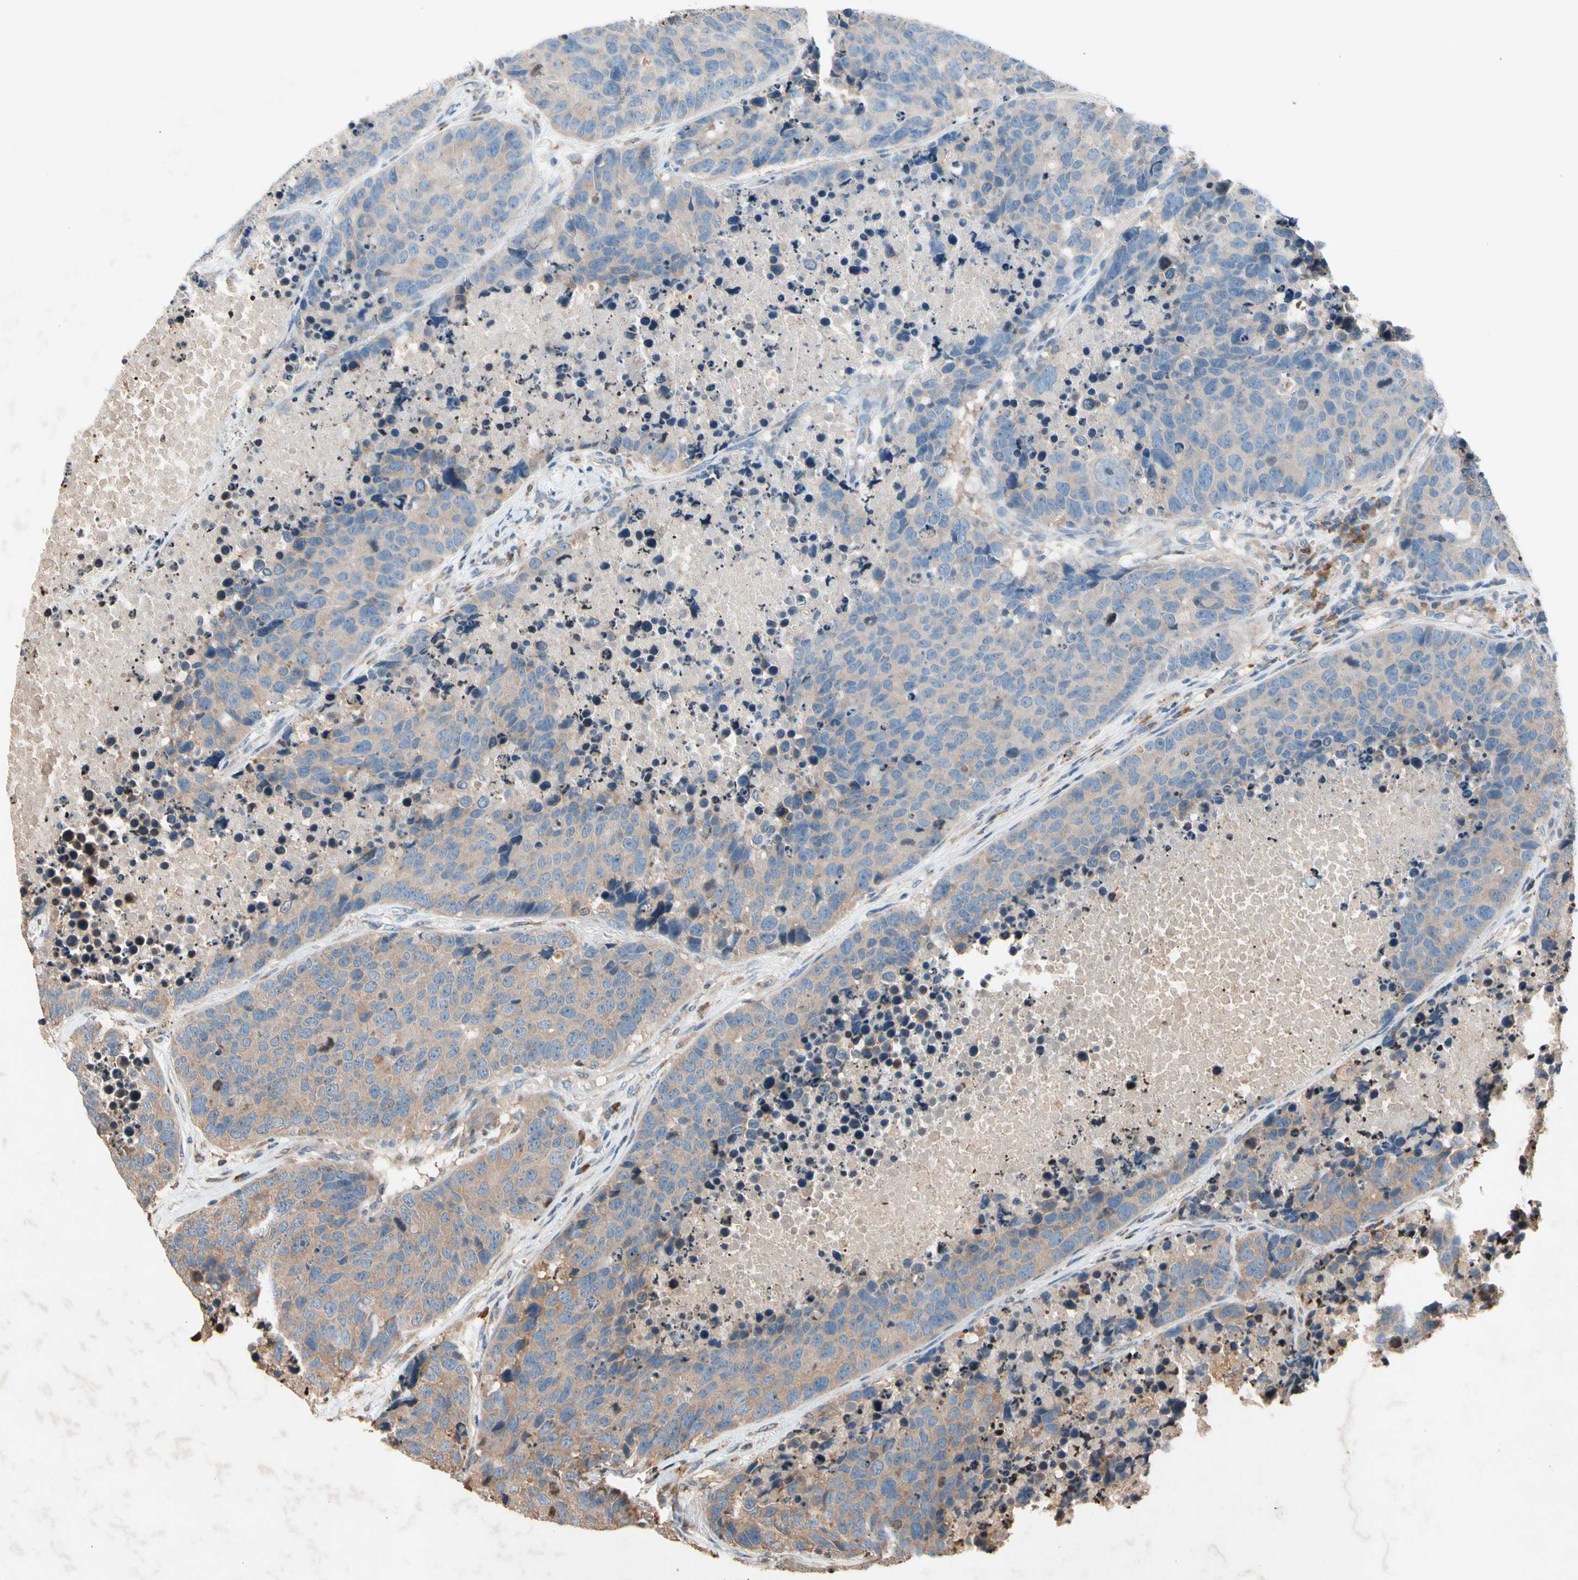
{"staining": {"intensity": "moderate", "quantity": ">75%", "location": "cytoplasmic/membranous"}, "tissue": "carcinoid", "cell_type": "Tumor cells", "image_type": "cancer", "snomed": [{"axis": "morphology", "description": "Carcinoid, malignant, NOS"}, {"axis": "topography", "description": "Lung"}], "caption": "Immunohistochemical staining of human carcinoid (malignant) exhibits medium levels of moderate cytoplasmic/membranous protein positivity in approximately >75% of tumor cells. The staining was performed using DAB, with brown indicating positive protein expression. Nuclei are stained blue with hematoxylin.", "gene": "PRDX4", "patient": {"sex": "male", "age": 60}}